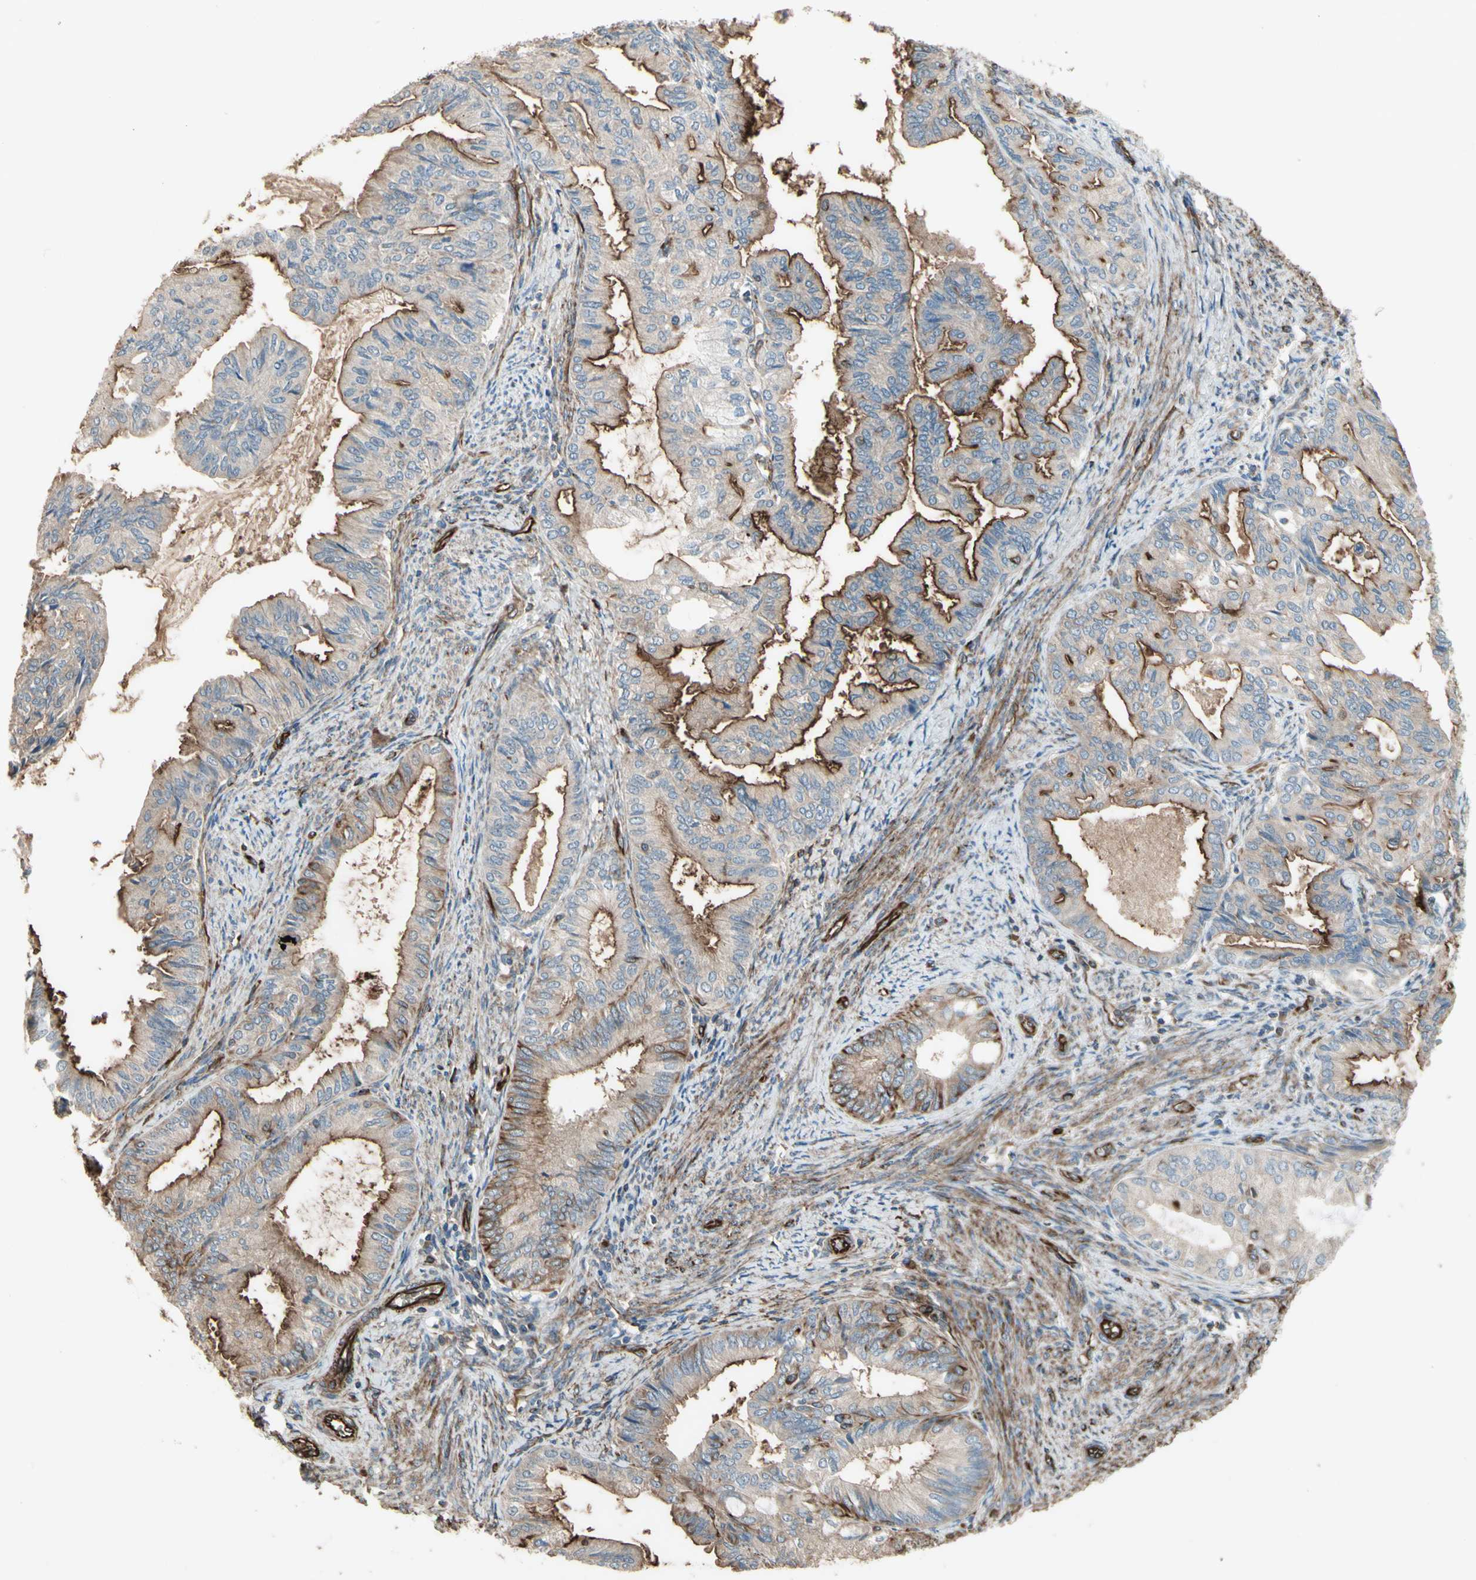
{"staining": {"intensity": "weak", "quantity": "25%-75%", "location": "cytoplasmic/membranous"}, "tissue": "endometrial cancer", "cell_type": "Tumor cells", "image_type": "cancer", "snomed": [{"axis": "morphology", "description": "Adenocarcinoma, NOS"}, {"axis": "topography", "description": "Endometrium"}], "caption": "Endometrial cancer (adenocarcinoma) stained for a protein displays weak cytoplasmic/membranous positivity in tumor cells. Using DAB (3,3'-diaminobenzidine) (brown) and hematoxylin (blue) stains, captured at high magnification using brightfield microscopy.", "gene": "TRAF2", "patient": {"sex": "female", "age": 86}}